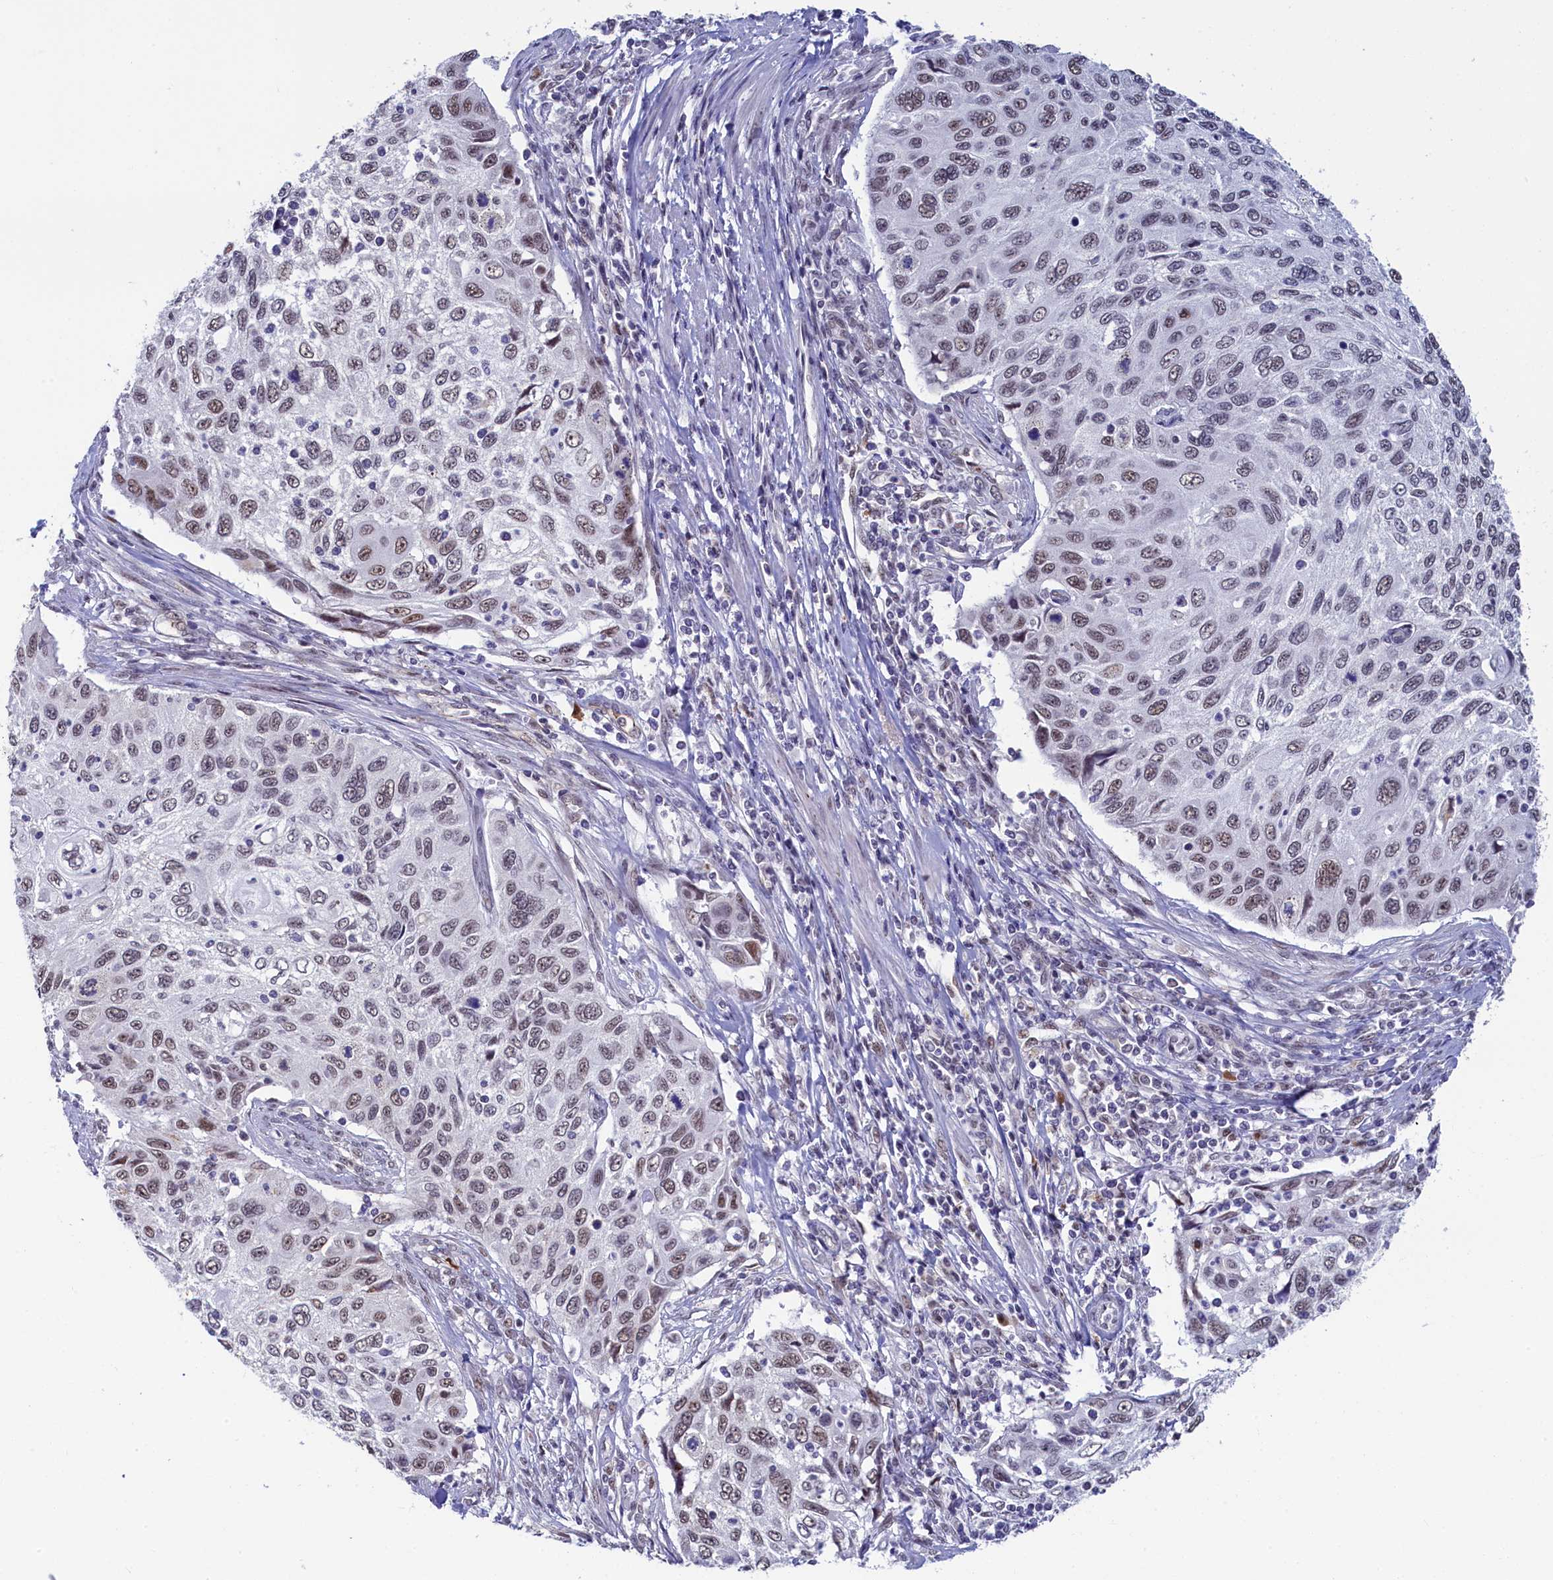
{"staining": {"intensity": "moderate", "quantity": "25%-75%", "location": "nuclear"}, "tissue": "cervical cancer", "cell_type": "Tumor cells", "image_type": "cancer", "snomed": [{"axis": "morphology", "description": "Squamous cell carcinoma, NOS"}, {"axis": "topography", "description": "Cervix"}], "caption": "DAB immunohistochemical staining of cervical cancer (squamous cell carcinoma) demonstrates moderate nuclear protein positivity in approximately 25%-75% of tumor cells.", "gene": "INTS14", "patient": {"sex": "female", "age": 70}}